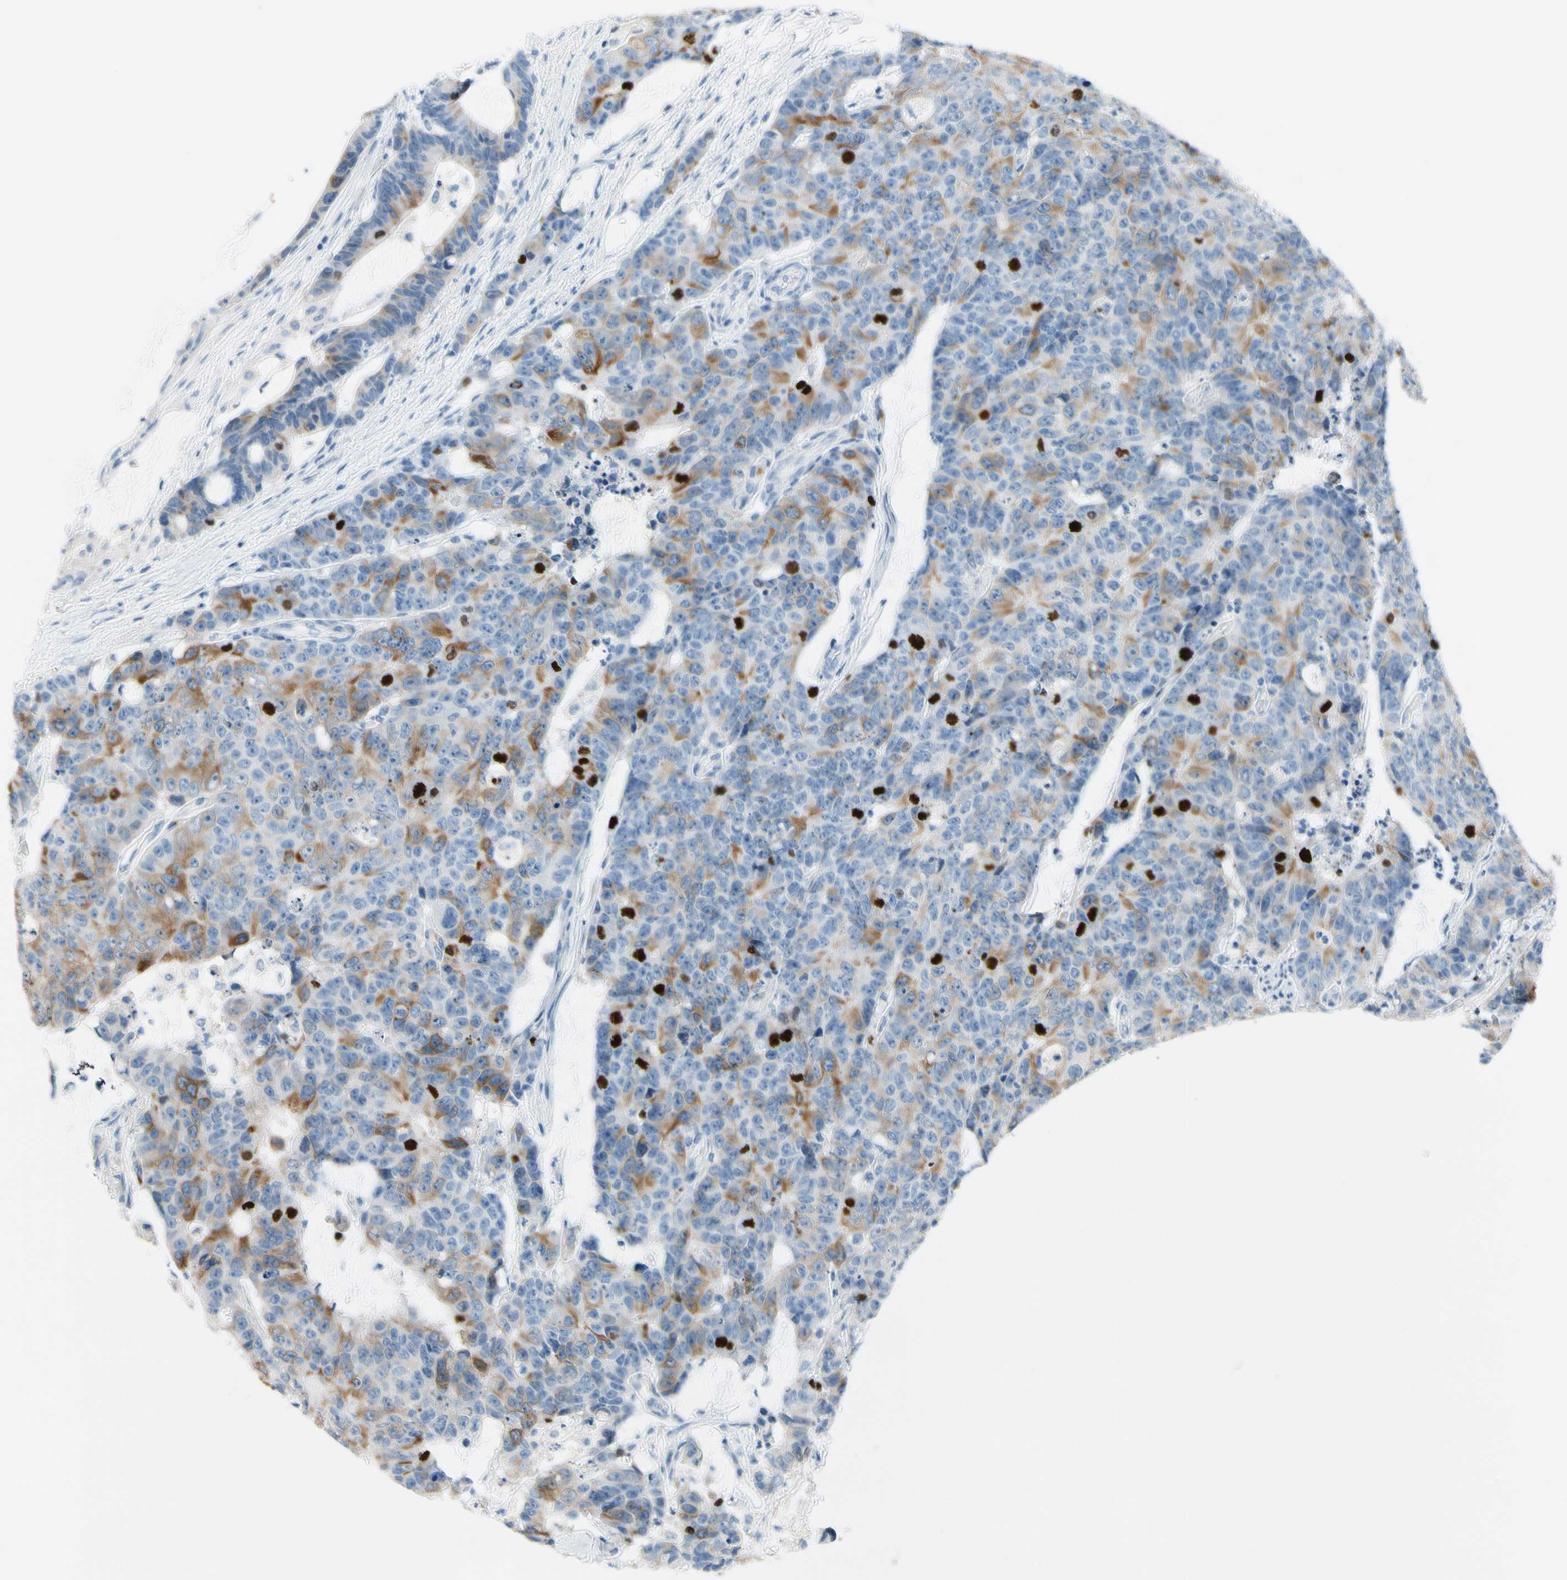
{"staining": {"intensity": "moderate", "quantity": "<25%", "location": "cytoplasmic/membranous"}, "tissue": "colorectal cancer", "cell_type": "Tumor cells", "image_type": "cancer", "snomed": [{"axis": "morphology", "description": "Adenocarcinoma, NOS"}, {"axis": "topography", "description": "Colon"}], "caption": "Protein staining of adenocarcinoma (colorectal) tissue exhibits moderate cytoplasmic/membranous staining in about <25% of tumor cells. Nuclei are stained in blue.", "gene": "CKAP2", "patient": {"sex": "female", "age": 86}}